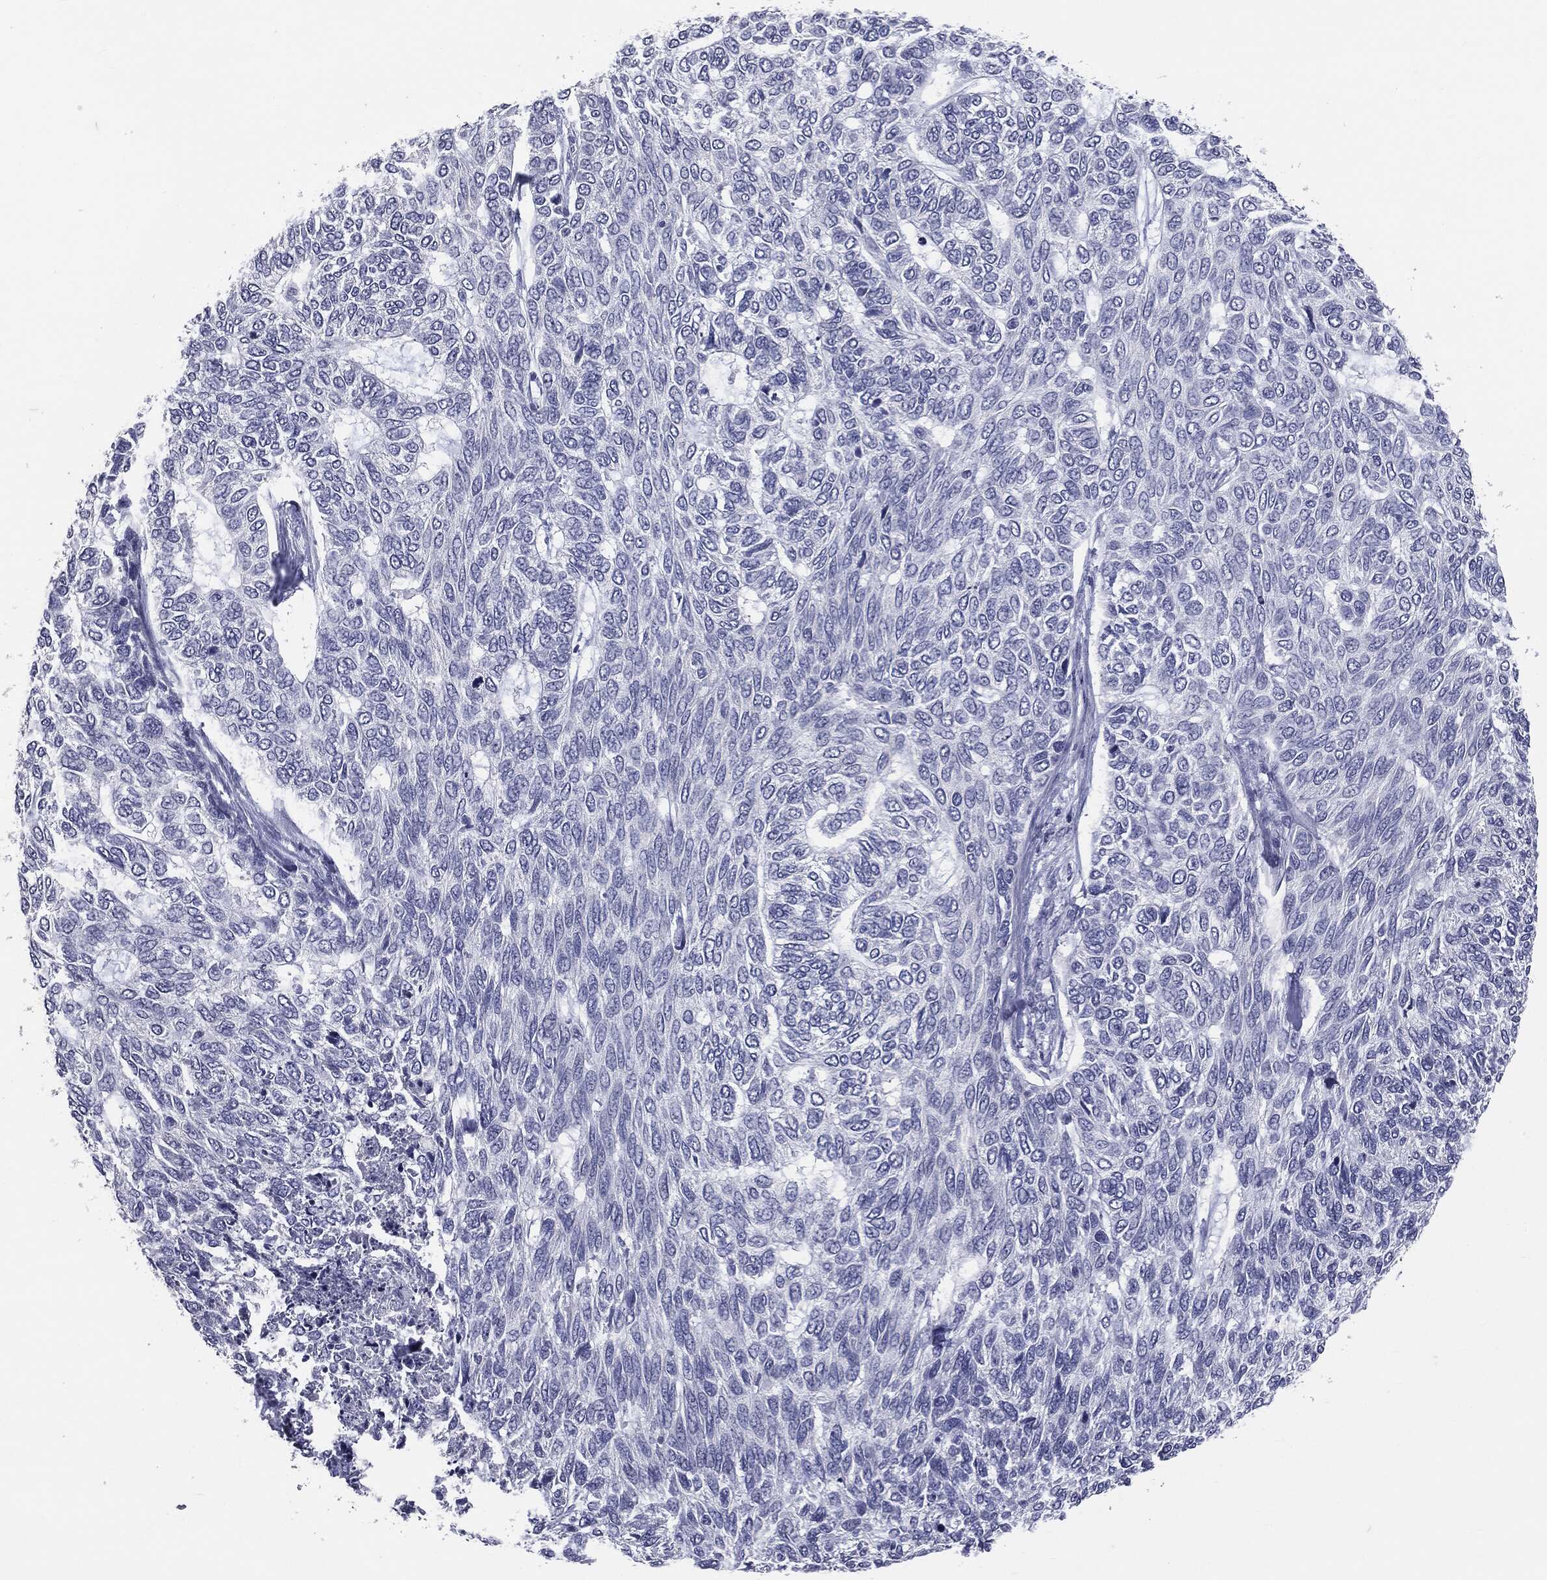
{"staining": {"intensity": "negative", "quantity": "none", "location": "none"}, "tissue": "skin cancer", "cell_type": "Tumor cells", "image_type": "cancer", "snomed": [{"axis": "morphology", "description": "Basal cell carcinoma"}, {"axis": "topography", "description": "Skin"}], "caption": "This is a micrograph of IHC staining of skin basal cell carcinoma, which shows no expression in tumor cells. Brightfield microscopy of immunohistochemistry stained with DAB (3,3'-diaminobenzidine) (brown) and hematoxylin (blue), captured at high magnification.", "gene": "AFP", "patient": {"sex": "female", "age": 65}}